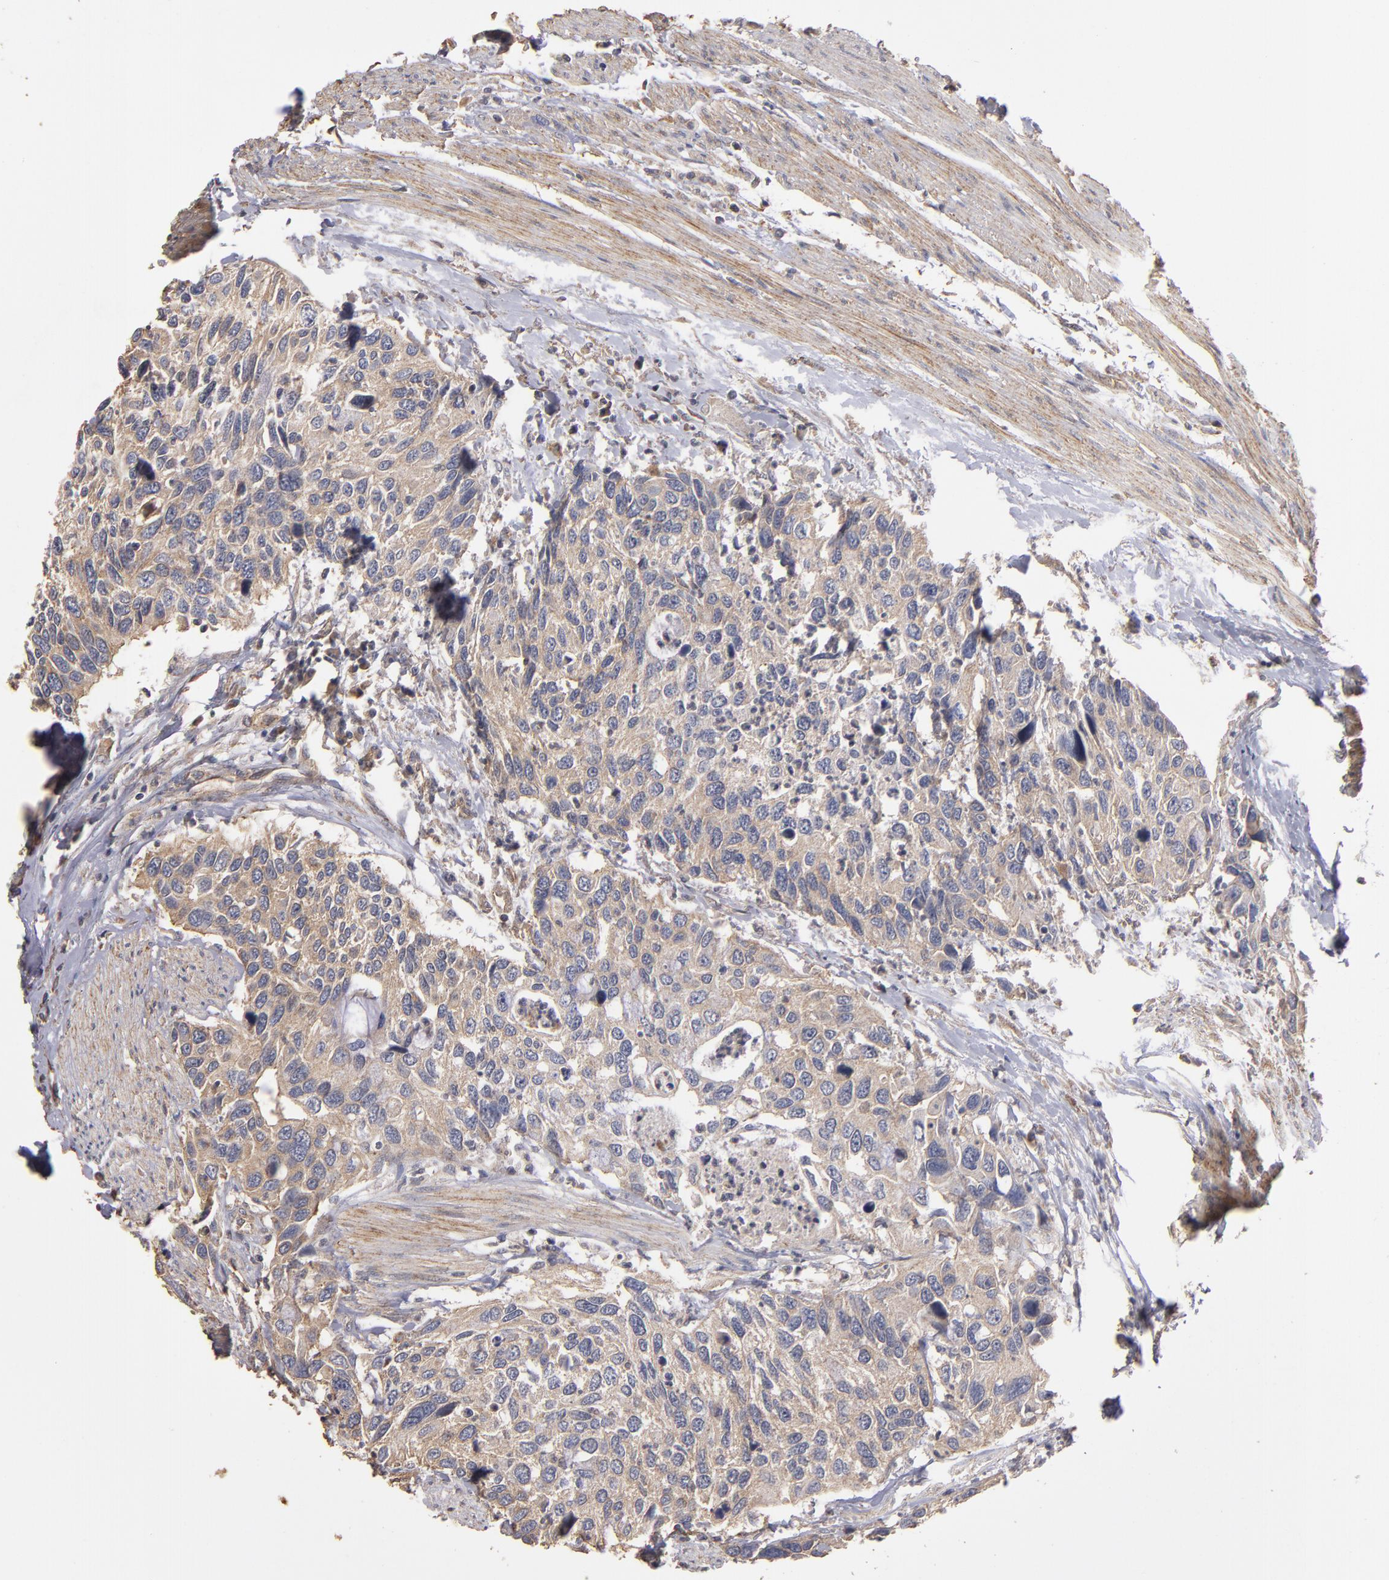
{"staining": {"intensity": "weak", "quantity": ">75%", "location": "cytoplasmic/membranous"}, "tissue": "urothelial cancer", "cell_type": "Tumor cells", "image_type": "cancer", "snomed": [{"axis": "morphology", "description": "Urothelial carcinoma, High grade"}, {"axis": "topography", "description": "Urinary bladder"}], "caption": "High-magnification brightfield microscopy of high-grade urothelial carcinoma stained with DAB (3,3'-diaminobenzidine) (brown) and counterstained with hematoxylin (blue). tumor cells exhibit weak cytoplasmic/membranous expression is appreciated in about>75% of cells.", "gene": "DMD", "patient": {"sex": "male", "age": 66}}